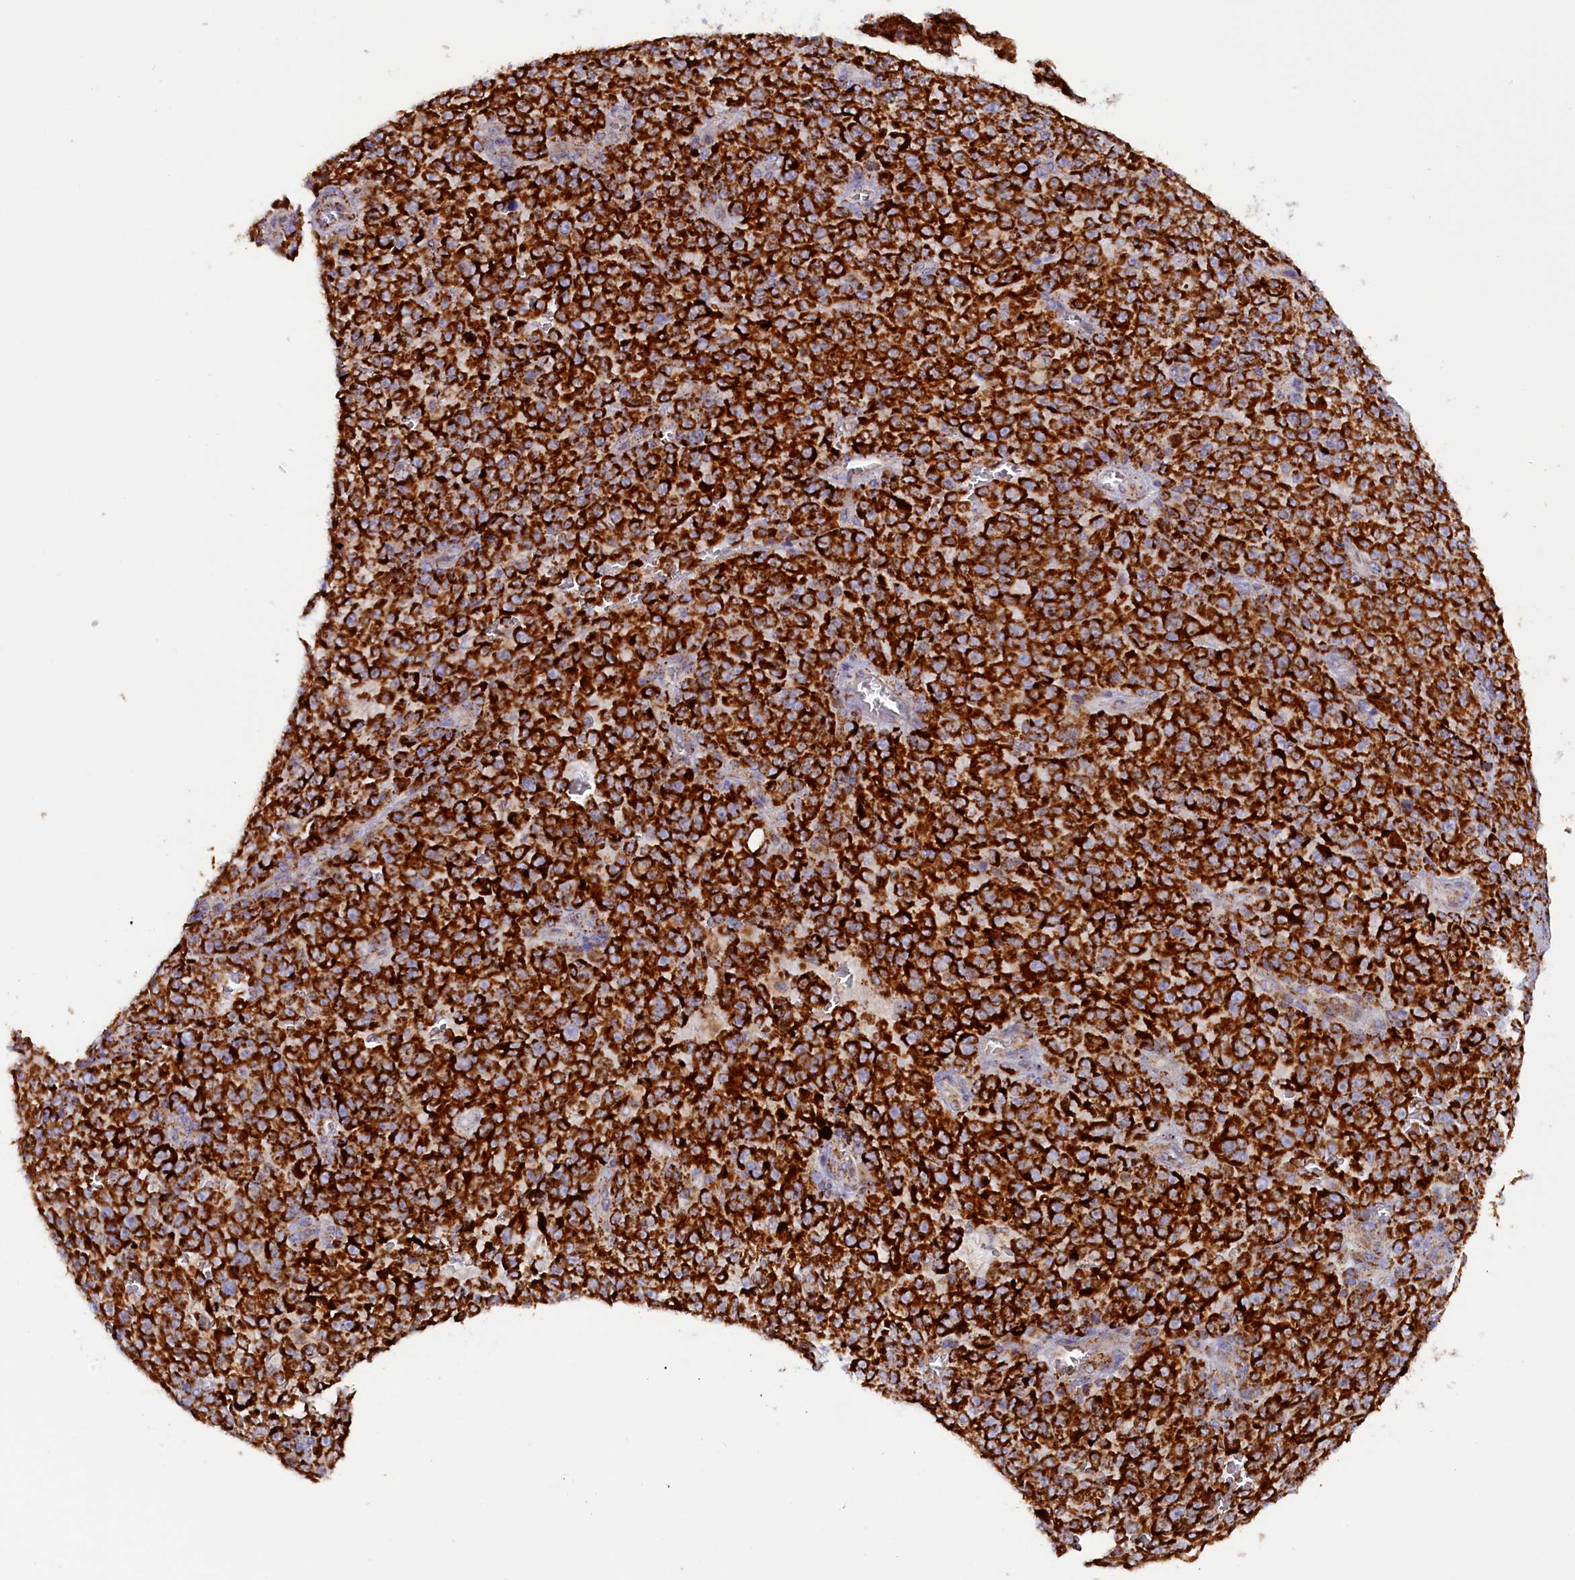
{"staining": {"intensity": "strong", "quantity": ">75%", "location": "cytoplasmic/membranous"}, "tissue": "melanoma", "cell_type": "Tumor cells", "image_type": "cancer", "snomed": [{"axis": "morphology", "description": "Malignant melanoma, NOS"}, {"axis": "topography", "description": "Skin"}], "caption": "Immunohistochemistry (IHC) micrograph of neoplastic tissue: malignant melanoma stained using immunohistochemistry reveals high levels of strong protein expression localized specifically in the cytoplasmic/membranous of tumor cells, appearing as a cytoplasmic/membranous brown color.", "gene": "AKTIP", "patient": {"sex": "female", "age": 82}}